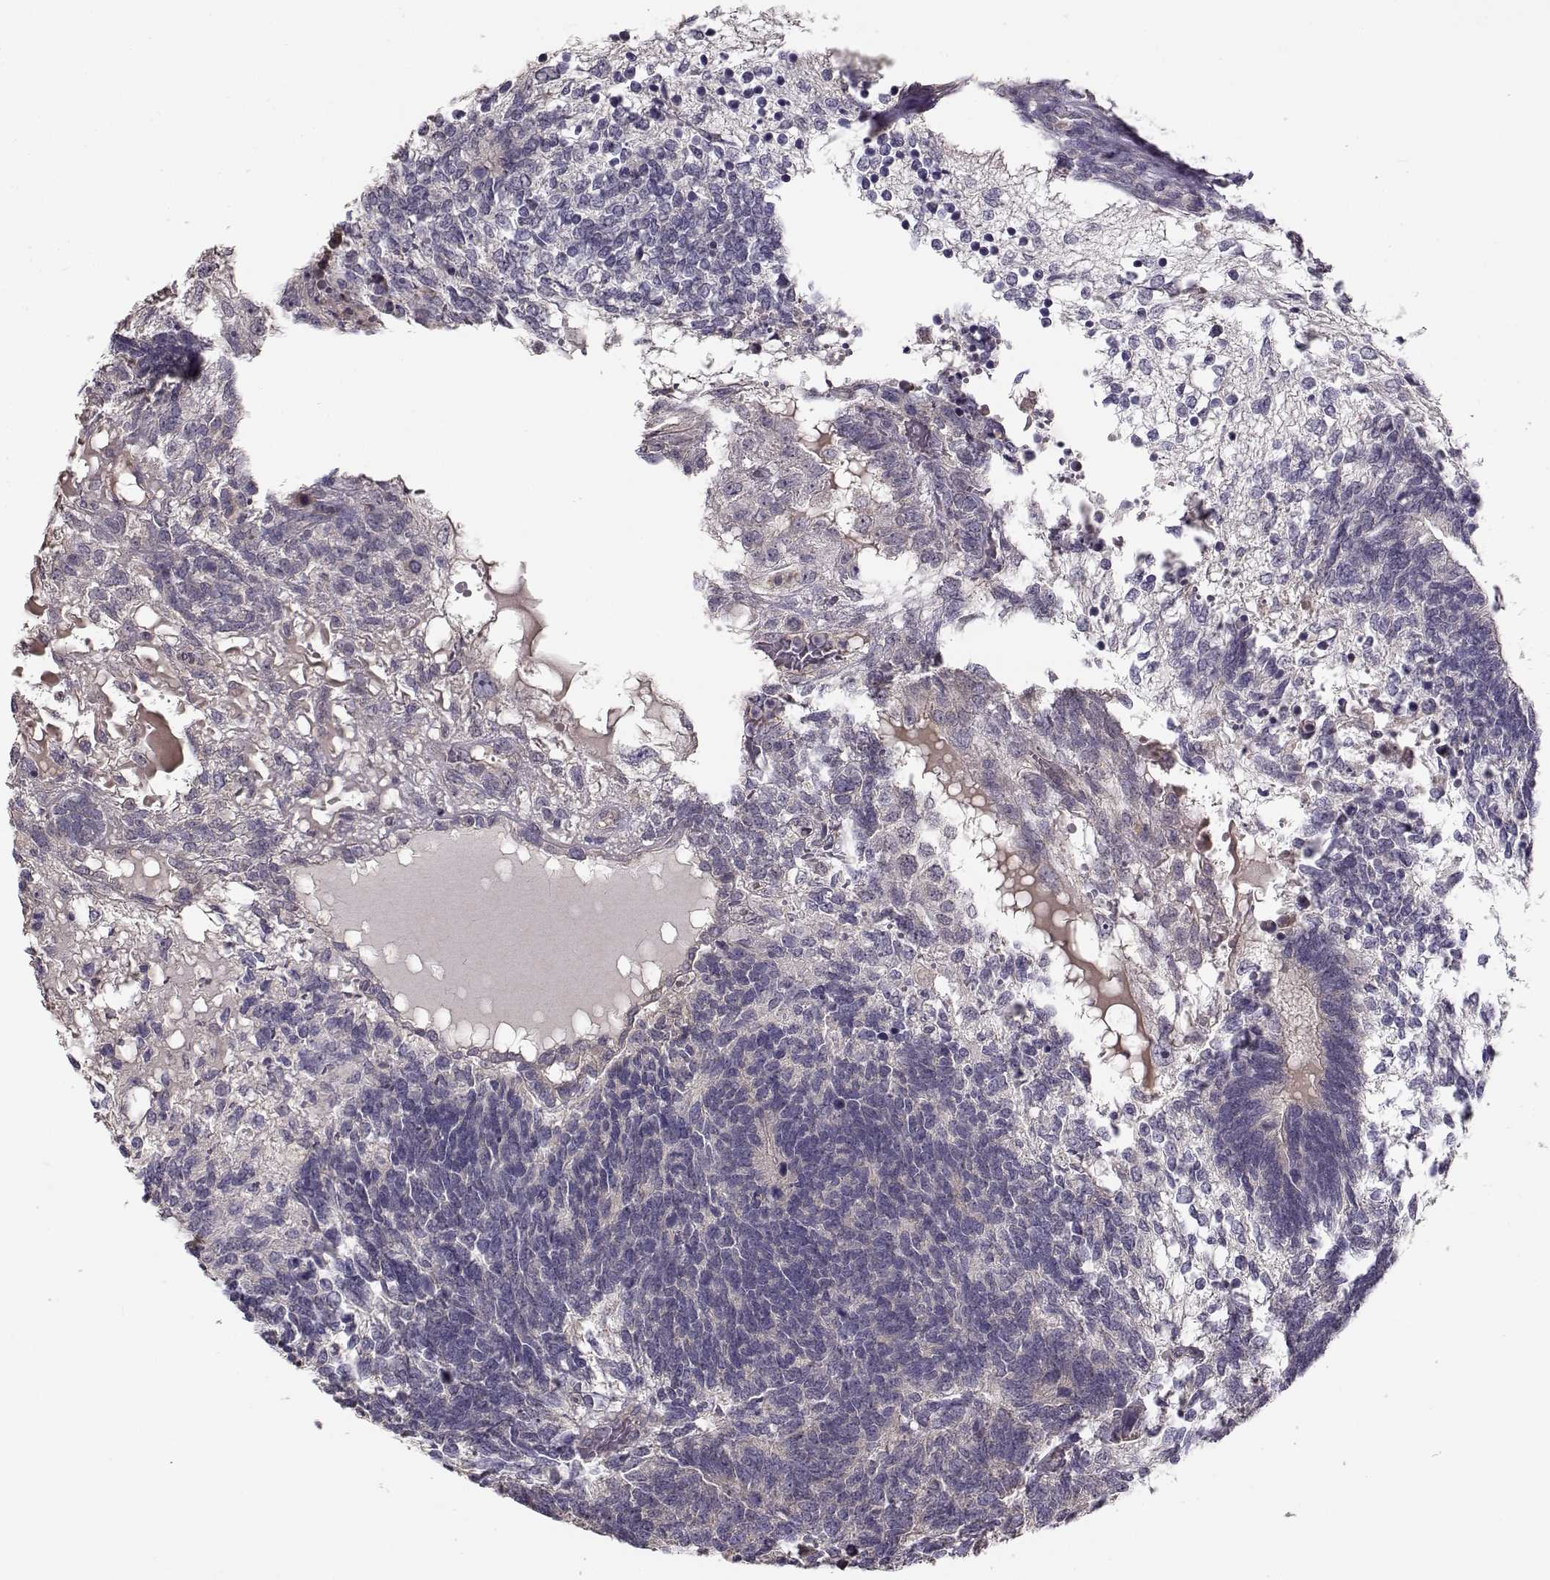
{"staining": {"intensity": "negative", "quantity": "none", "location": "none"}, "tissue": "testis cancer", "cell_type": "Tumor cells", "image_type": "cancer", "snomed": [{"axis": "morphology", "description": "Seminoma, NOS"}, {"axis": "morphology", "description": "Carcinoma, Embryonal, NOS"}, {"axis": "topography", "description": "Testis"}], "caption": "Immunohistochemistry photomicrograph of neoplastic tissue: human testis seminoma stained with DAB displays no significant protein expression in tumor cells. The staining is performed using DAB brown chromogen with nuclei counter-stained in using hematoxylin.", "gene": "ENTPD8", "patient": {"sex": "male", "age": 41}}